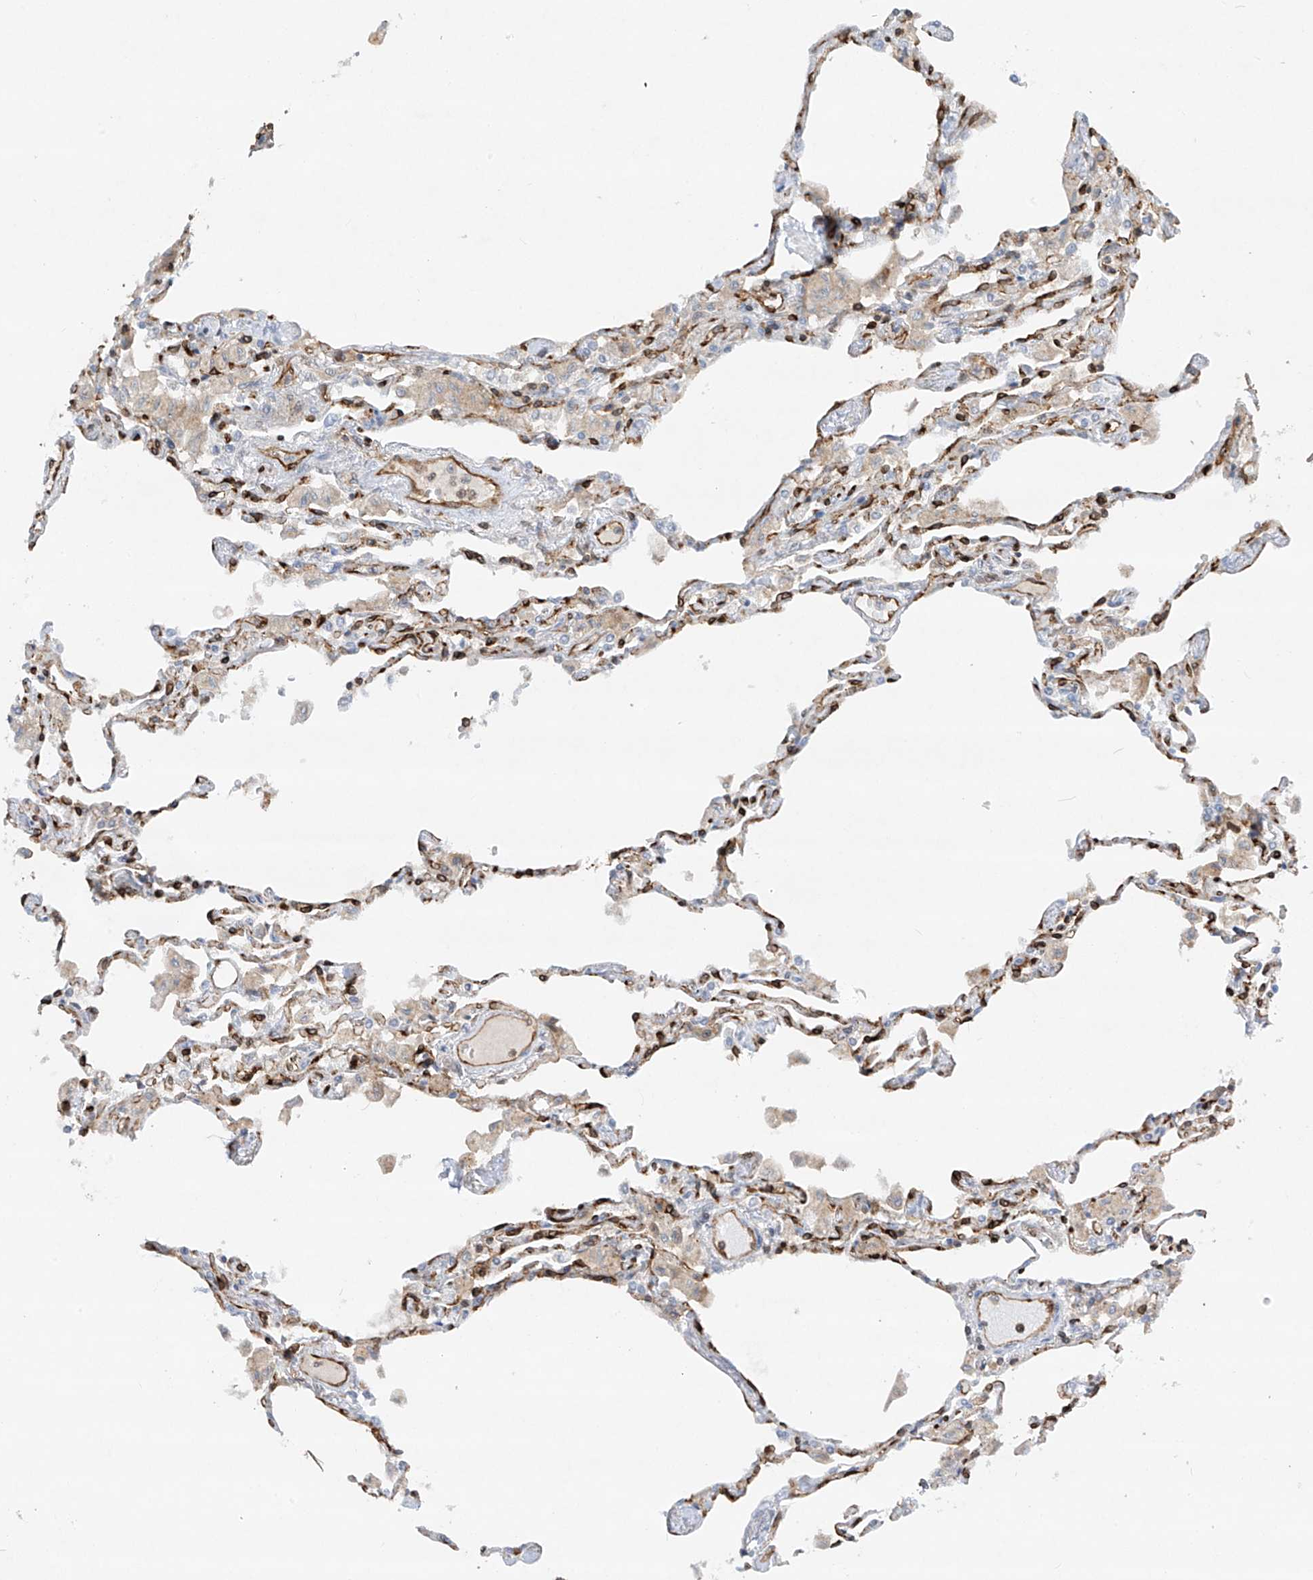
{"staining": {"intensity": "weak", "quantity": "25%-75%", "location": "cytoplasmic/membranous"}, "tissue": "lung", "cell_type": "Alveolar cells", "image_type": "normal", "snomed": [{"axis": "morphology", "description": "Normal tissue, NOS"}, {"axis": "topography", "description": "Bronchus"}, {"axis": "topography", "description": "Lung"}], "caption": "Immunohistochemistry (DAB) staining of normal lung exhibits weak cytoplasmic/membranous protein expression in approximately 25%-75% of alveolar cells.", "gene": "HLA", "patient": {"sex": "female", "age": 49}}